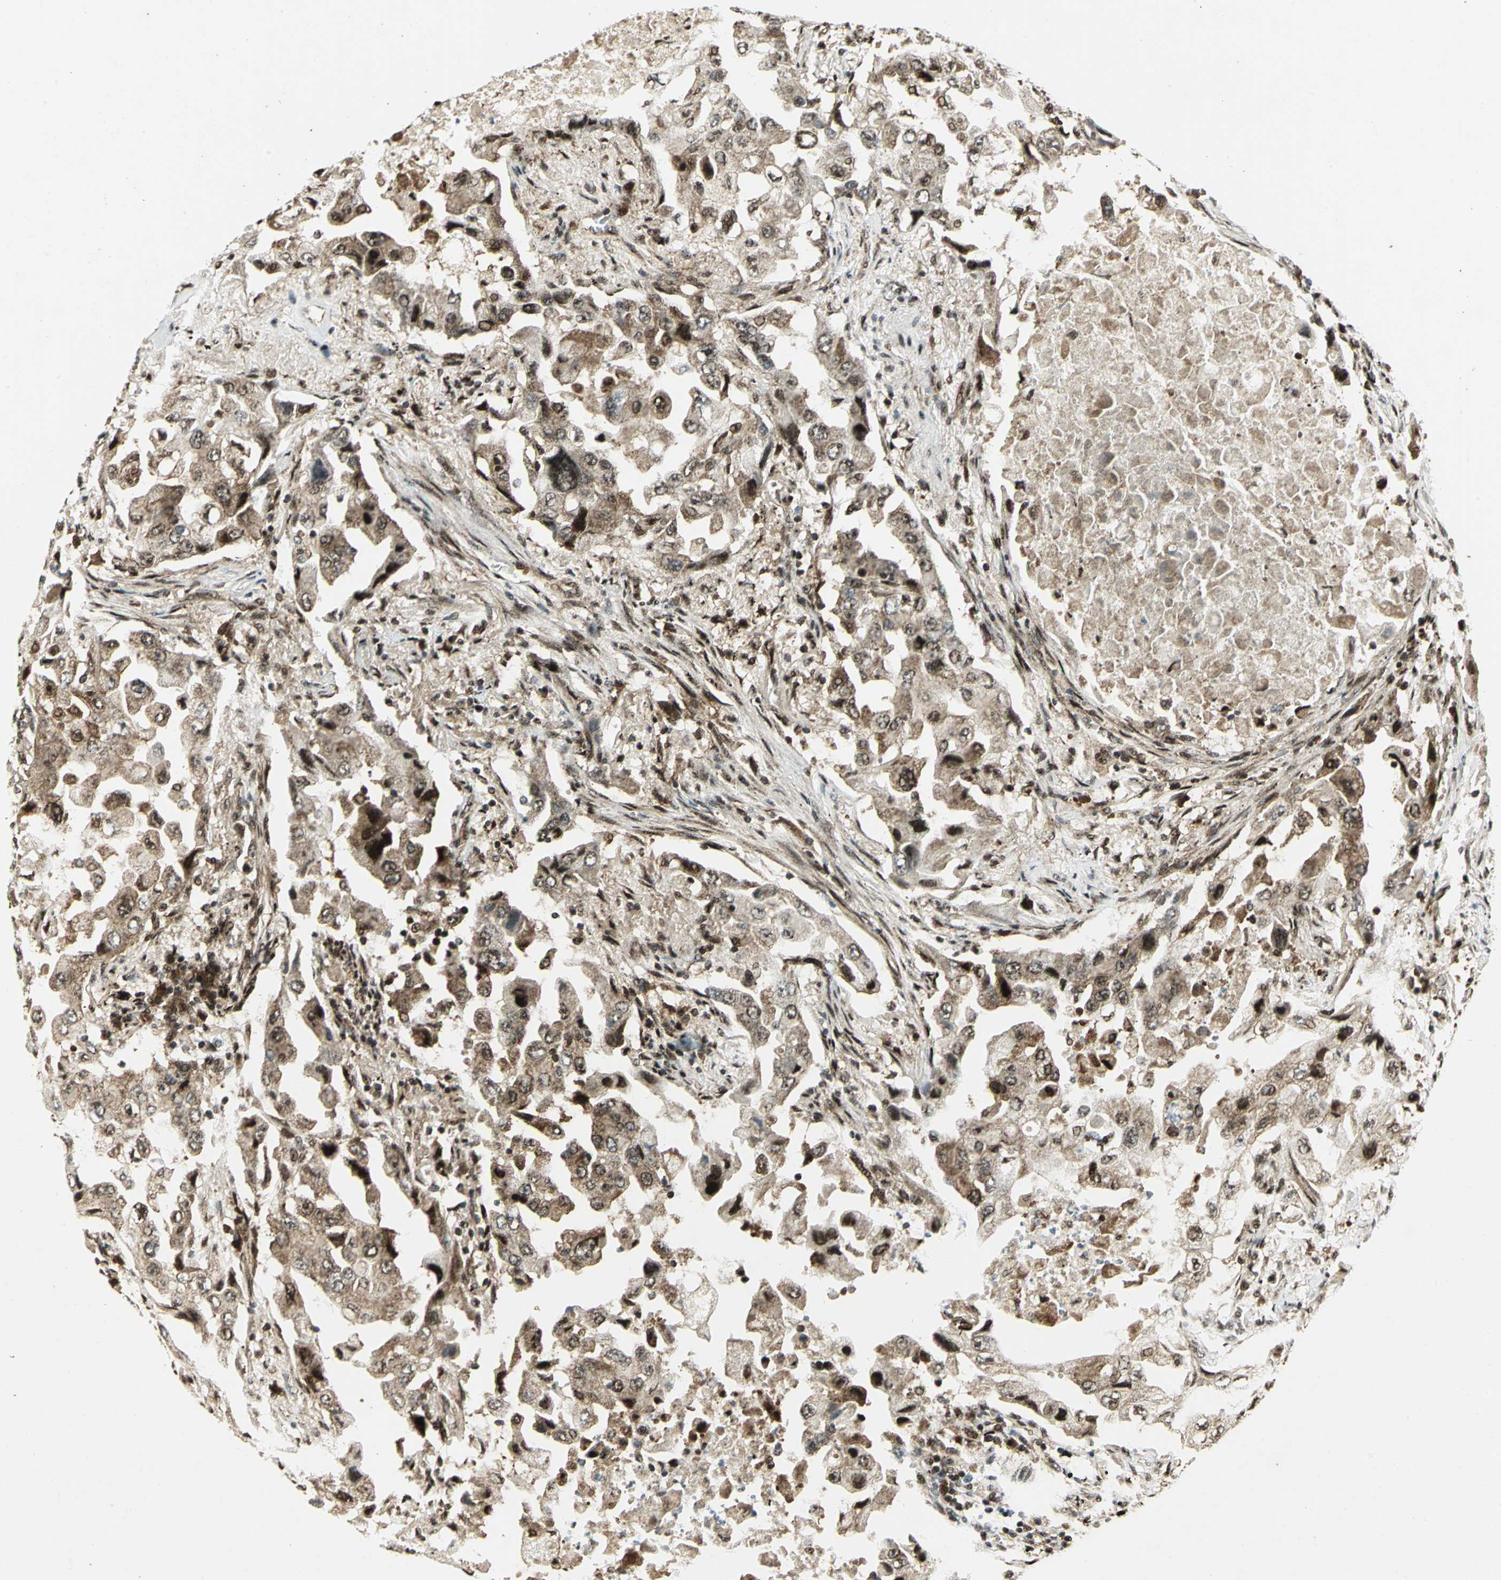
{"staining": {"intensity": "moderate", "quantity": ">75%", "location": "cytoplasmic/membranous,nuclear"}, "tissue": "lung cancer", "cell_type": "Tumor cells", "image_type": "cancer", "snomed": [{"axis": "morphology", "description": "Adenocarcinoma, NOS"}, {"axis": "topography", "description": "Lung"}], "caption": "Protein analysis of lung cancer tissue demonstrates moderate cytoplasmic/membranous and nuclear expression in approximately >75% of tumor cells.", "gene": "COPS5", "patient": {"sex": "female", "age": 65}}